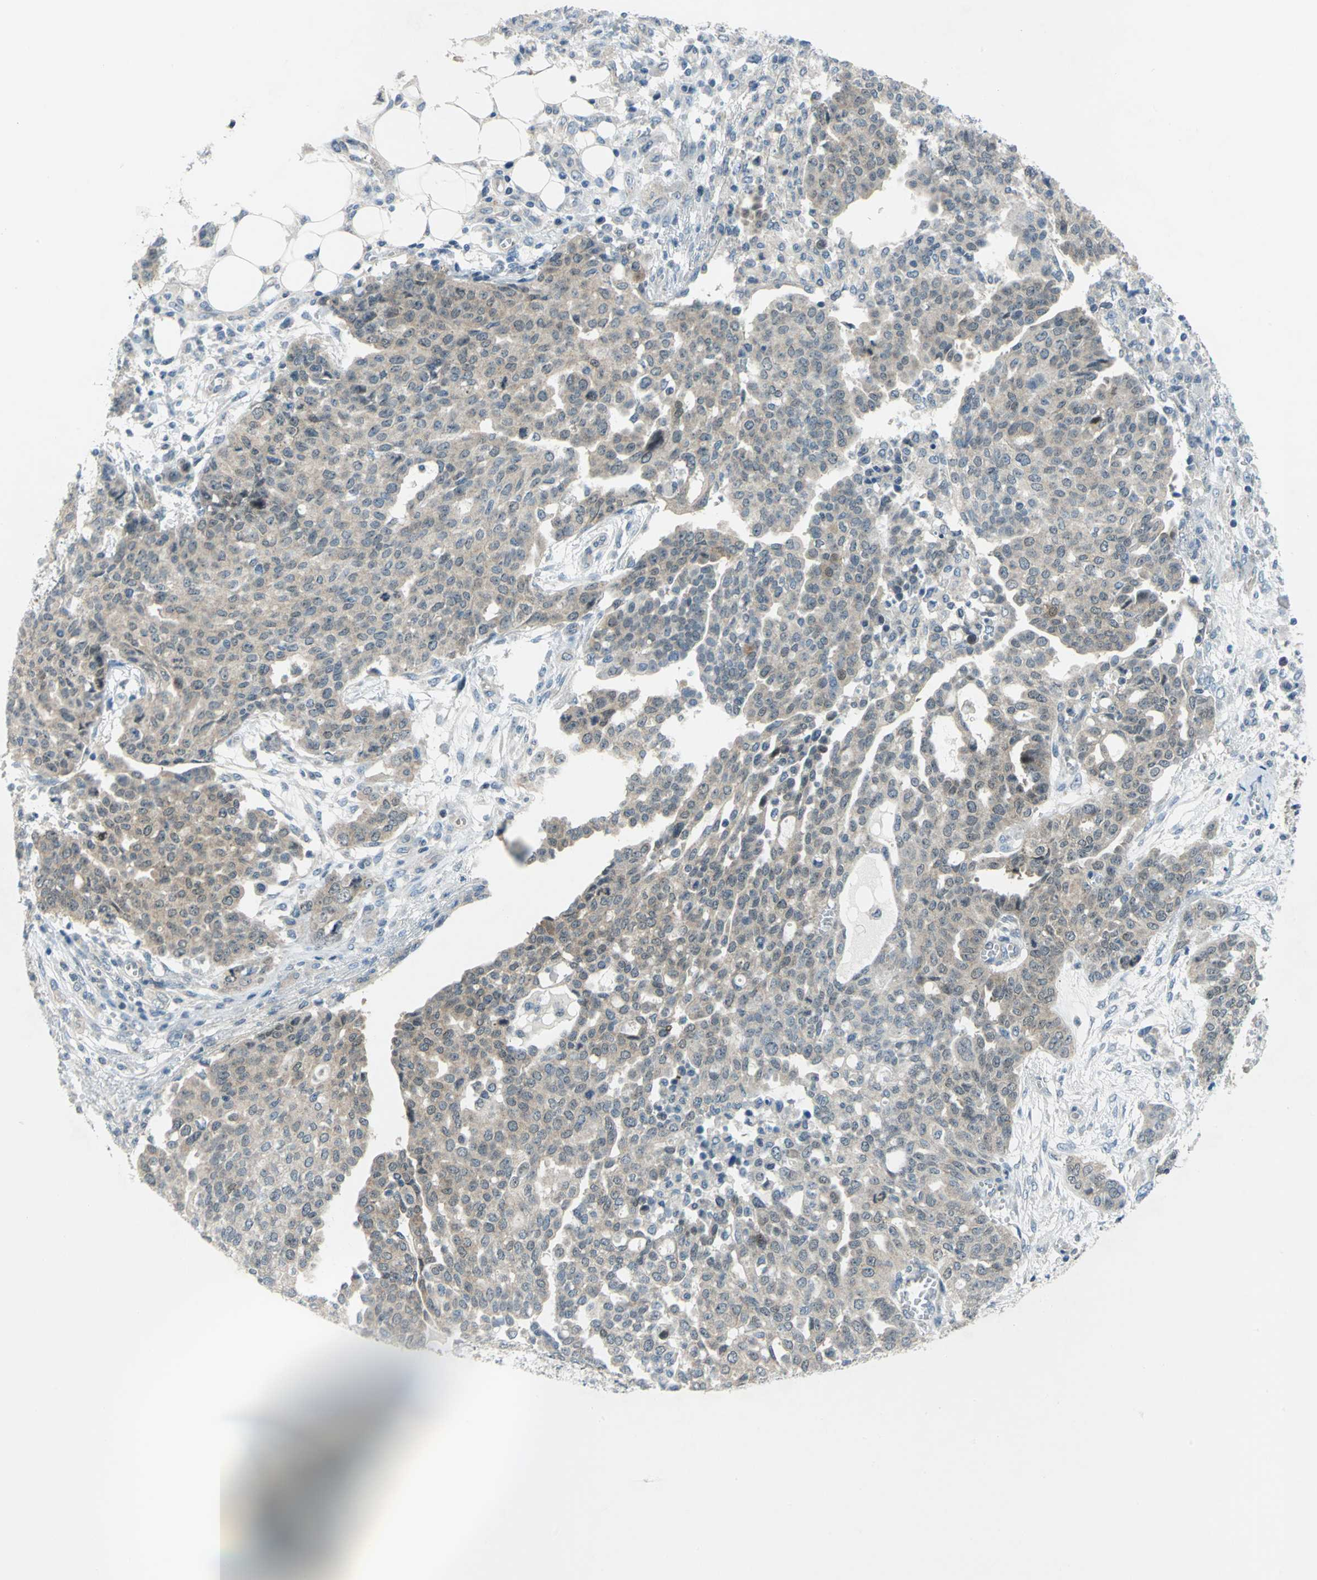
{"staining": {"intensity": "weak", "quantity": ">75%", "location": "cytoplasmic/membranous"}, "tissue": "ovarian cancer", "cell_type": "Tumor cells", "image_type": "cancer", "snomed": [{"axis": "morphology", "description": "Cystadenocarcinoma, serous, NOS"}, {"axis": "topography", "description": "Soft tissue"}, {"axis": "topography", "description": "Ovary"}], "caption": "Immunohistochemistry staining of serous cystadenocarcinoma (ovarian), which displays low levels of weak cytoplasmic/membranous expression in about >75% of tumor cells indicating weak cytoplasmic/membranous protein staining. The staining was performed using DAB (brown) for protein detection and nuclei were counterstained in hematoxylin (blue).", "gene": "PIN1", "patient": {"sex": "female", "age": 57}}